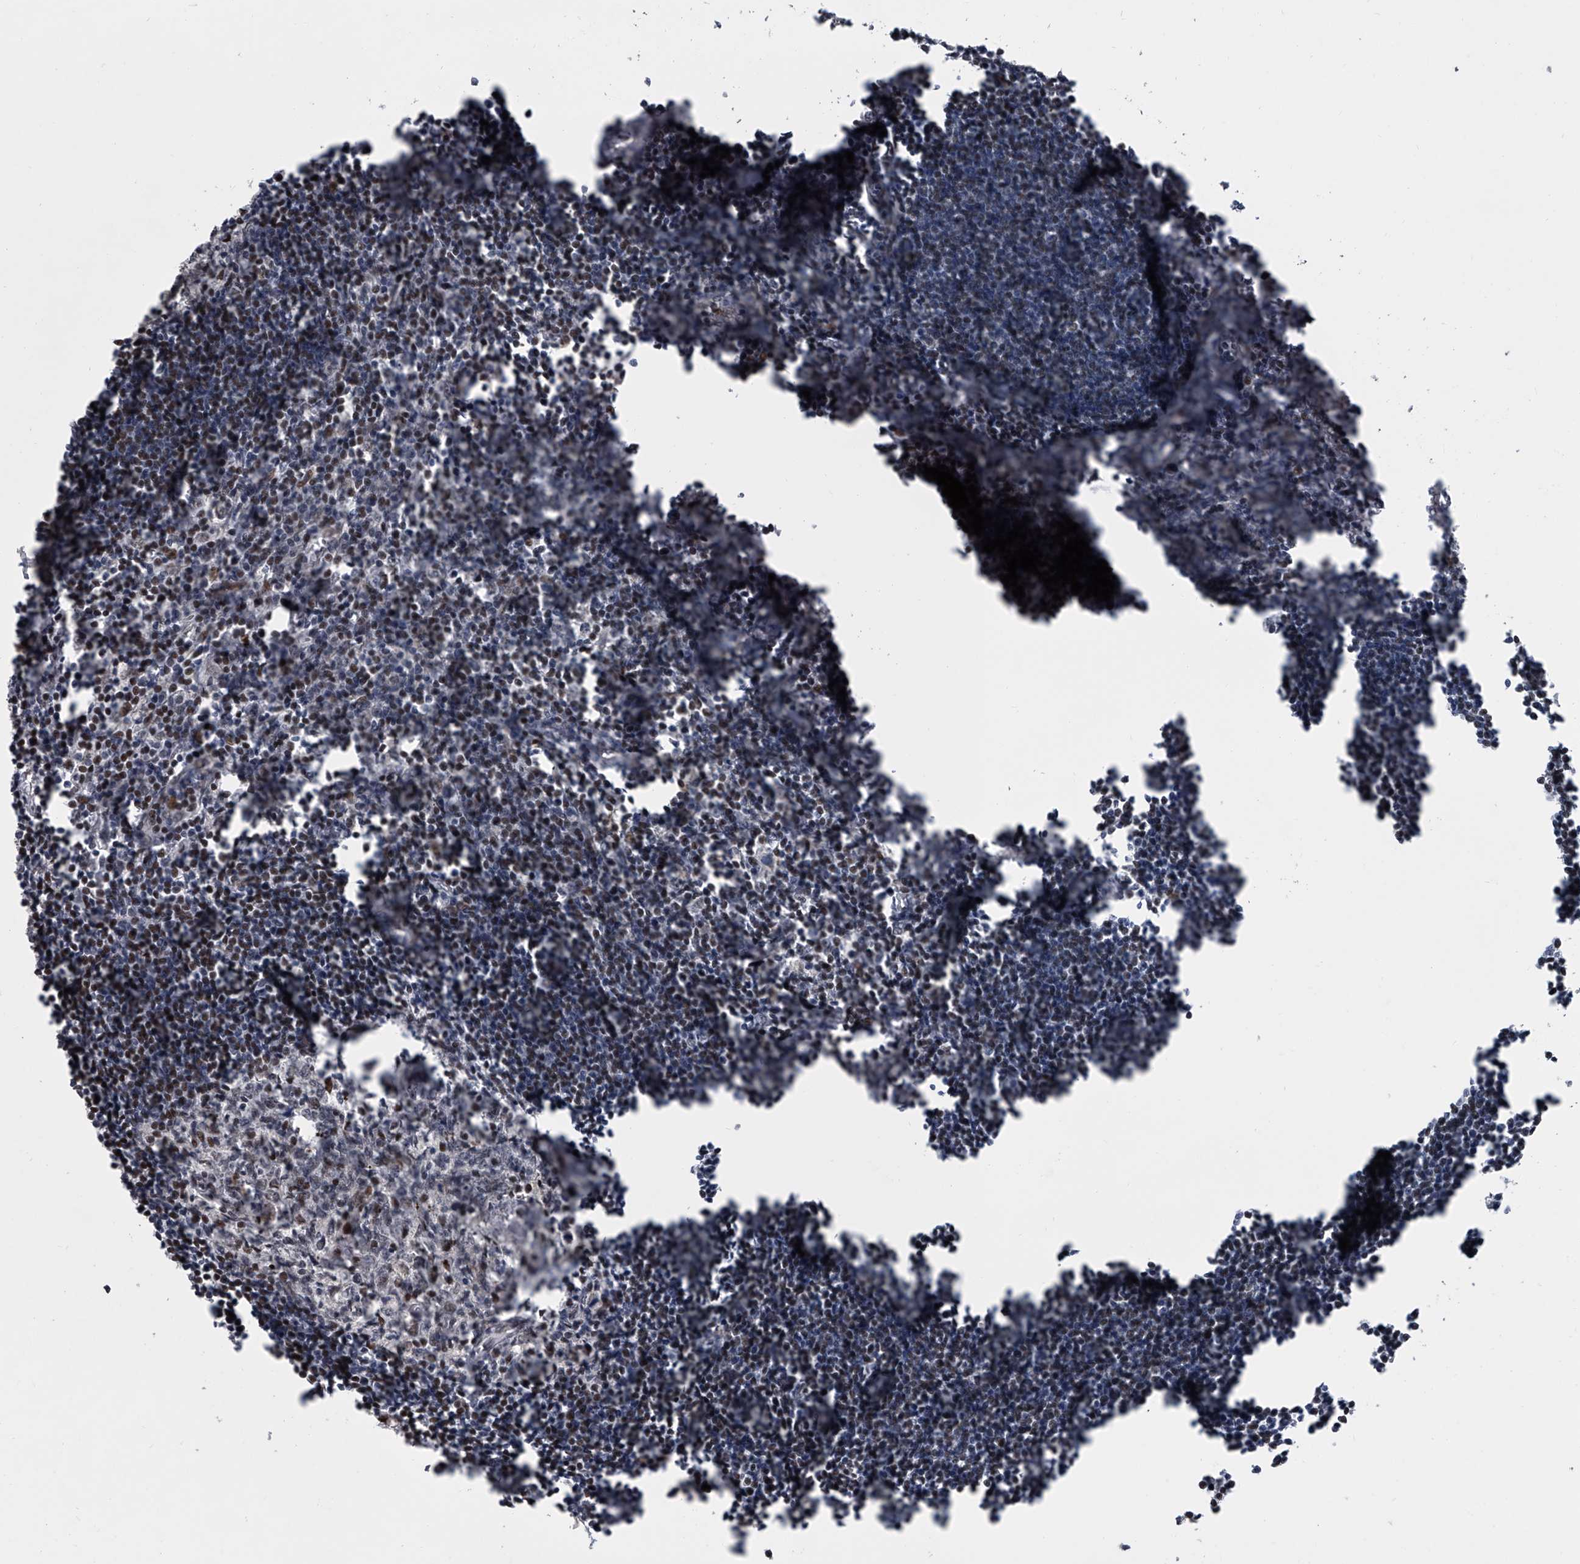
{"staining": {"intensity": "weak", "quantity": "<25%", "location": "nuclear"}, "tissue": "lymph node", "cell_type": "Germinal center cells", "image_type": "normal", "snomed": [{"axis": "morphology", "description": "Normal tissue, NOS"}, {"axis": "morphology", "description": "Malignant melanoma, Metastatic site"}, {"axis": "topography", "description": "Lymph node"}], "caption": "High magnification brightfield microscopy of unremarkable lymph node stained with DAB (3,3'-diaminobenzidine) (brown) and counterstained with hematoxylin (blue): germinal center cells show no significant staining. Nuclei are stained in blue.", "gene": "ZNF426", "patient": {"sex": "male", "age": 41}}